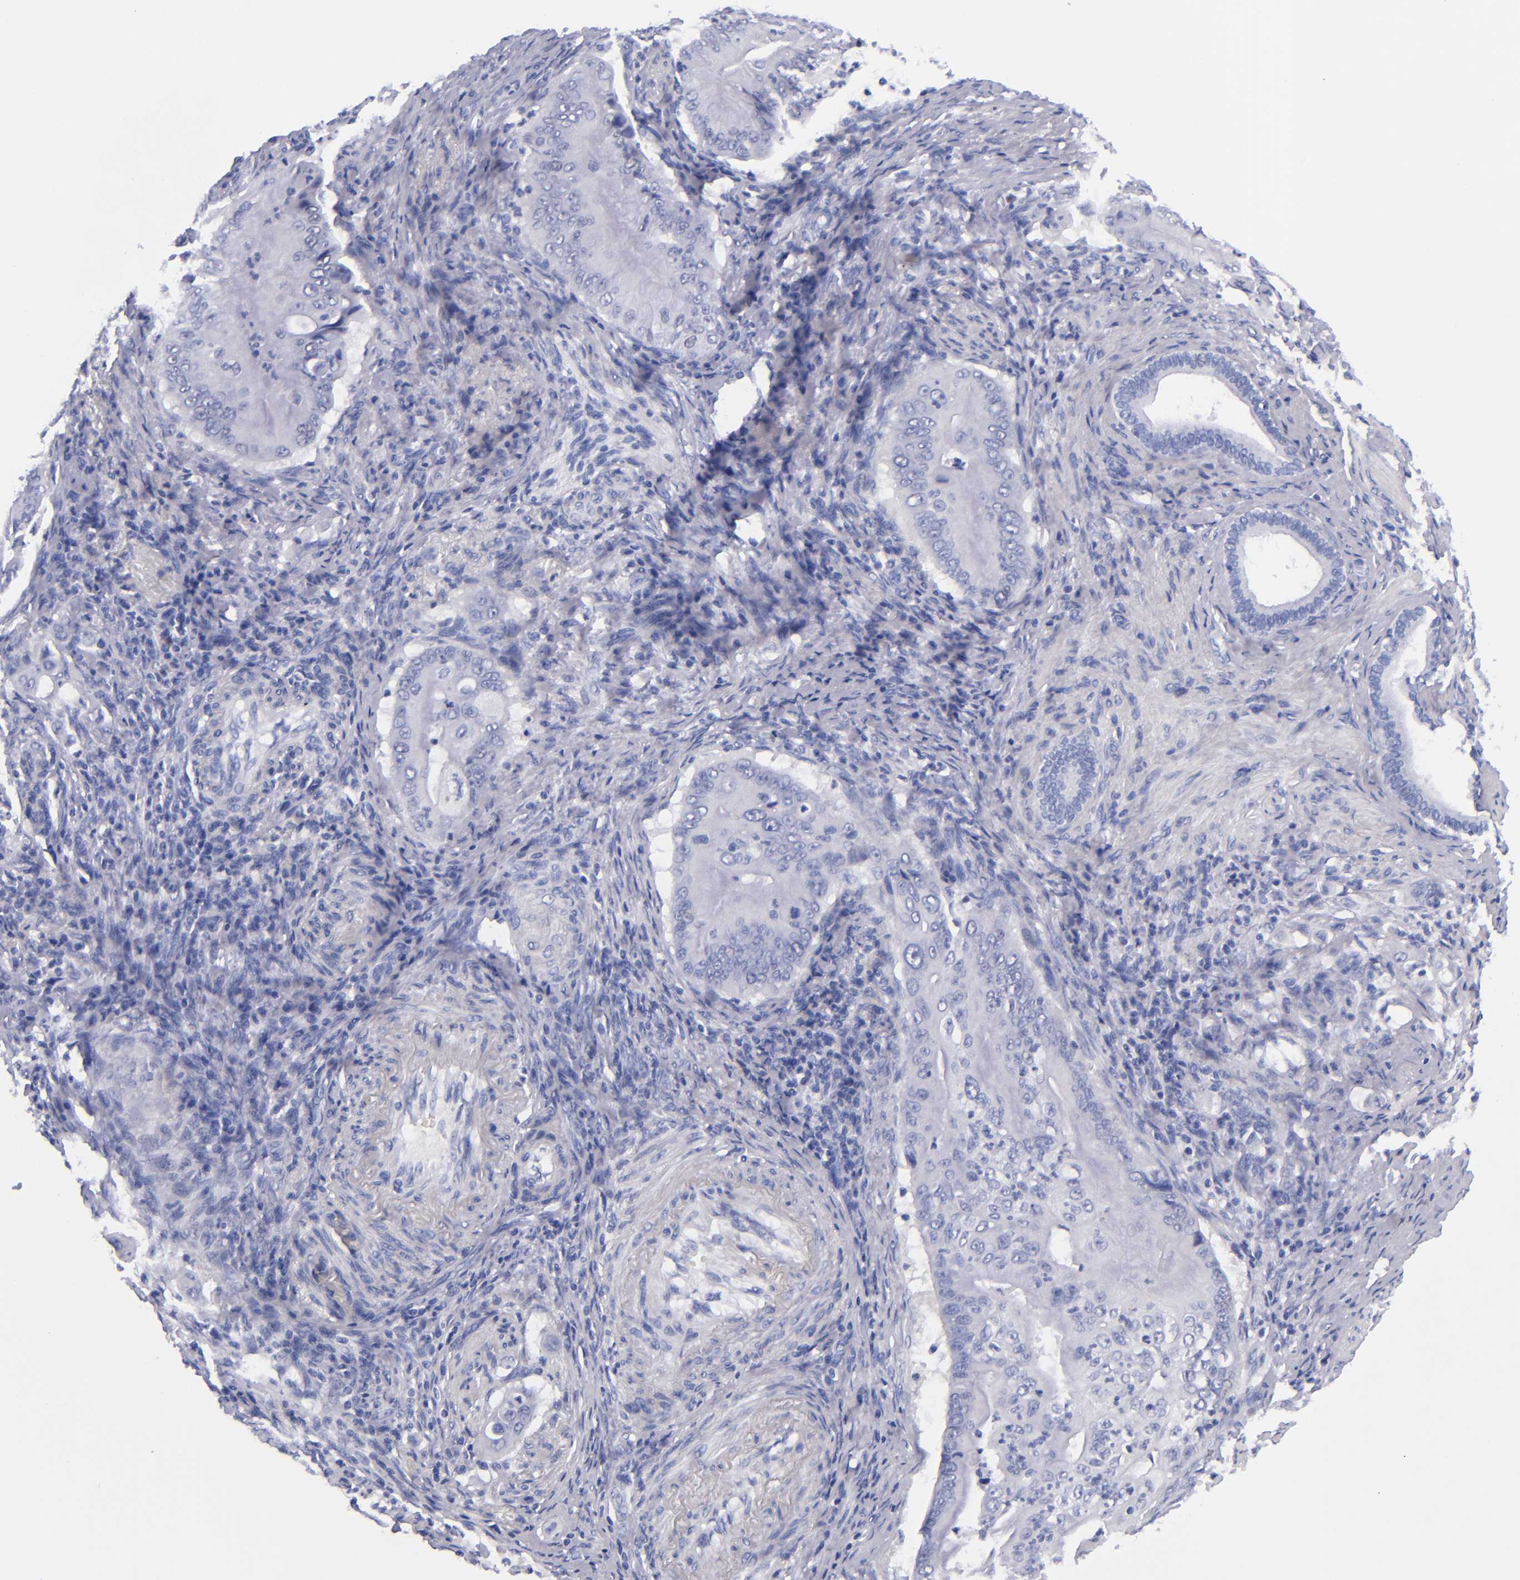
{"staining": {"intensity": "negative", "quantity": "none", "location": "none"}, "tissue": "pancreatic cancer", "cell_type": "Tumor cells", "image_type": "cancer", "snomed": [{"axis": "morphology", "description": "Adenocarcinoma, NOS"}, {"axis": "topography", "description": "Pancreas"}], "caption": "A photomicrograph of human adenocarcinoma (pancreatic) is negative for staining in tumor cells.", "gene": "MCM7", "patient": {"sex": "male", "age": 62}}